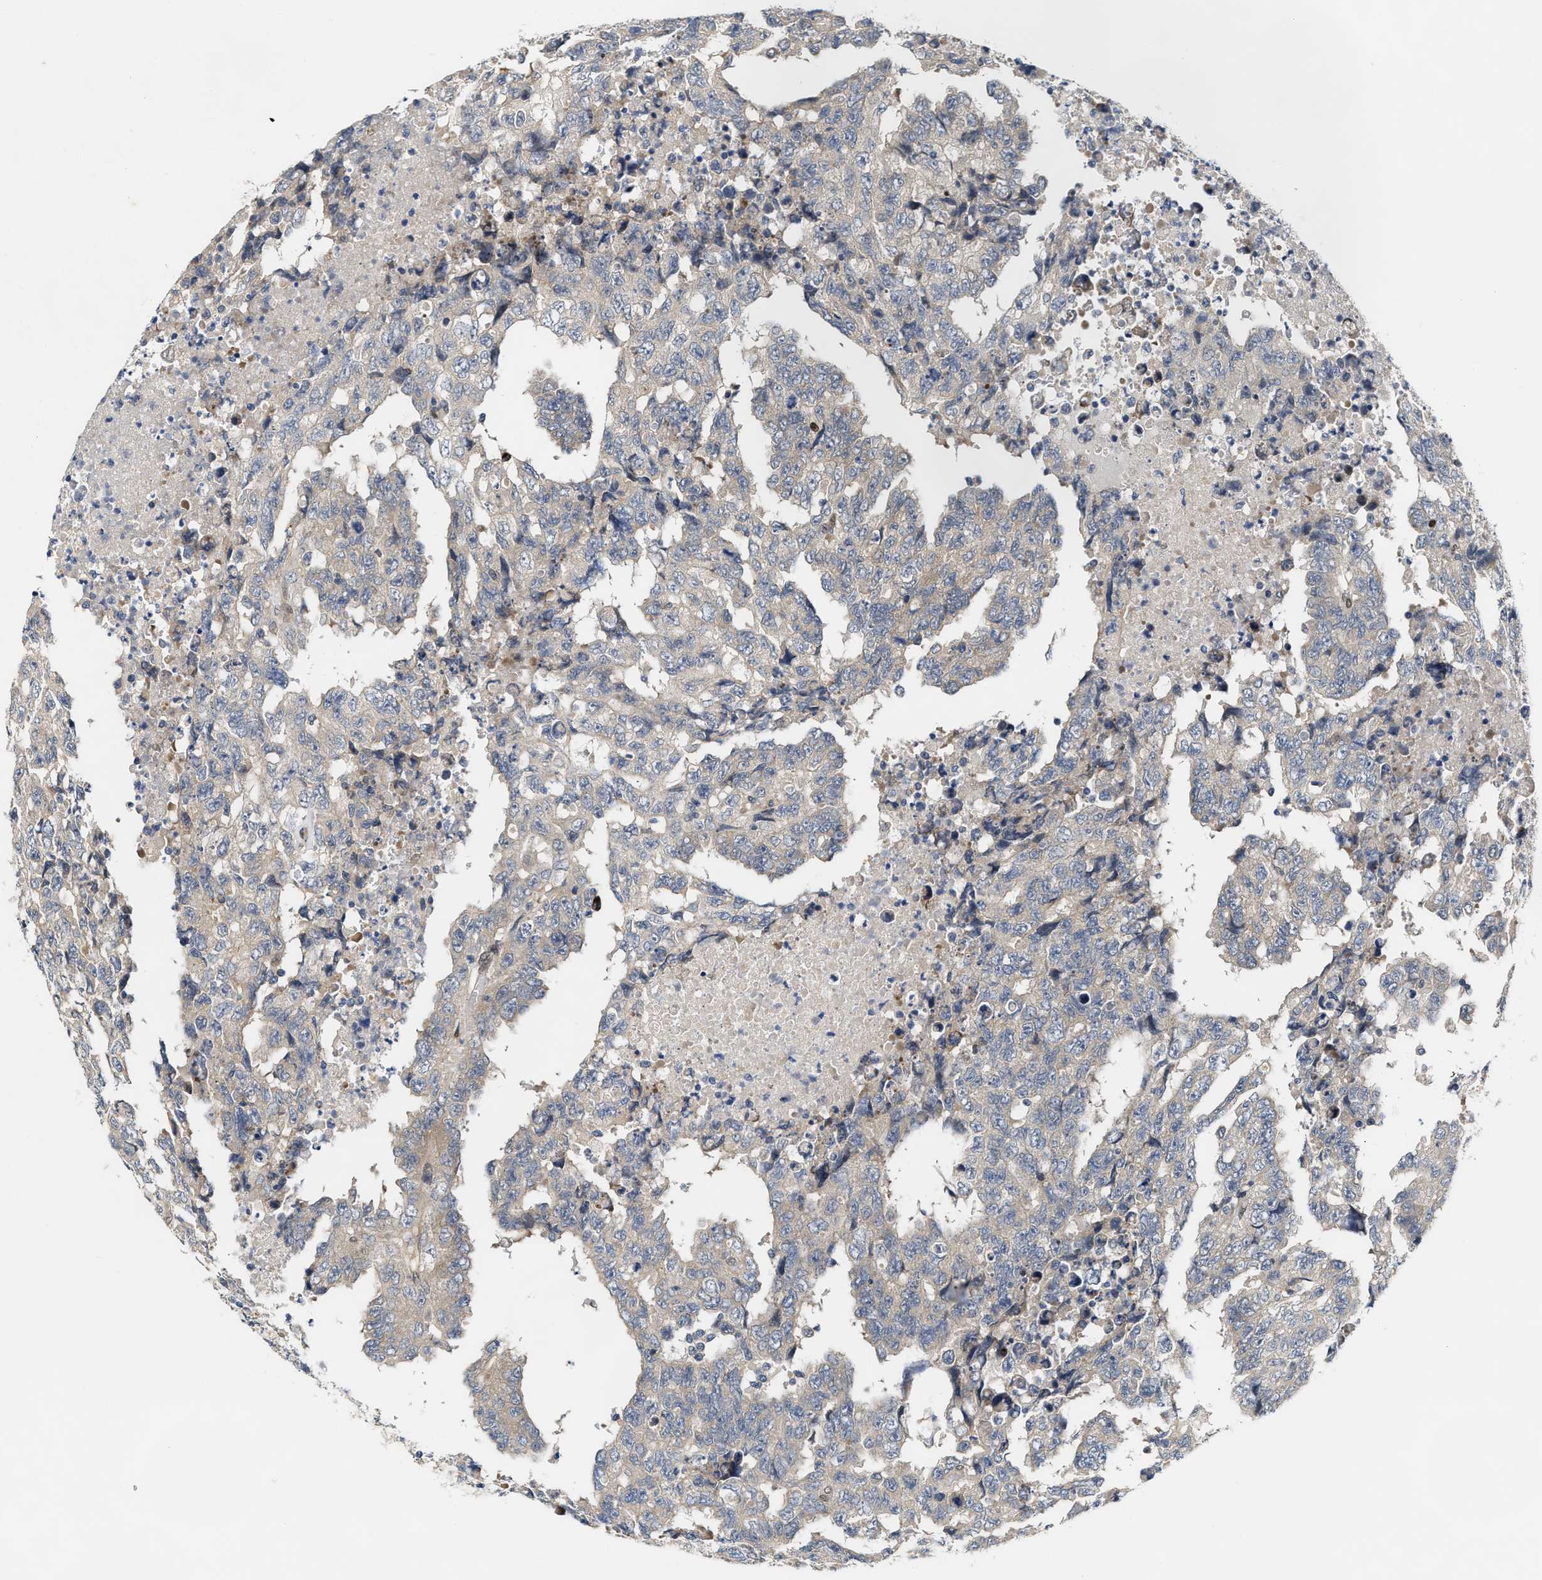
{"staining": {"intensity": "weak", "quantity": "<25%", "location": "cytoplasmic/membranous"}, "tissue": "testis cancer", "cell_type": "Tumor cells", "image_type": "cancer", "snomed": [{"axis": "morphology", "description": "Necrosis, NOS"}, {"axis": "morphology", "description": "Carcinoma, Embryonal, NOS"}, {"axis": "topography", "description": "Testis"}], "caption": "Micrograph shows no protein staining in tumor cells of testis cancer tissue.", "gene": "TCF4", "patient": {"sex": "male", "age": 19}}